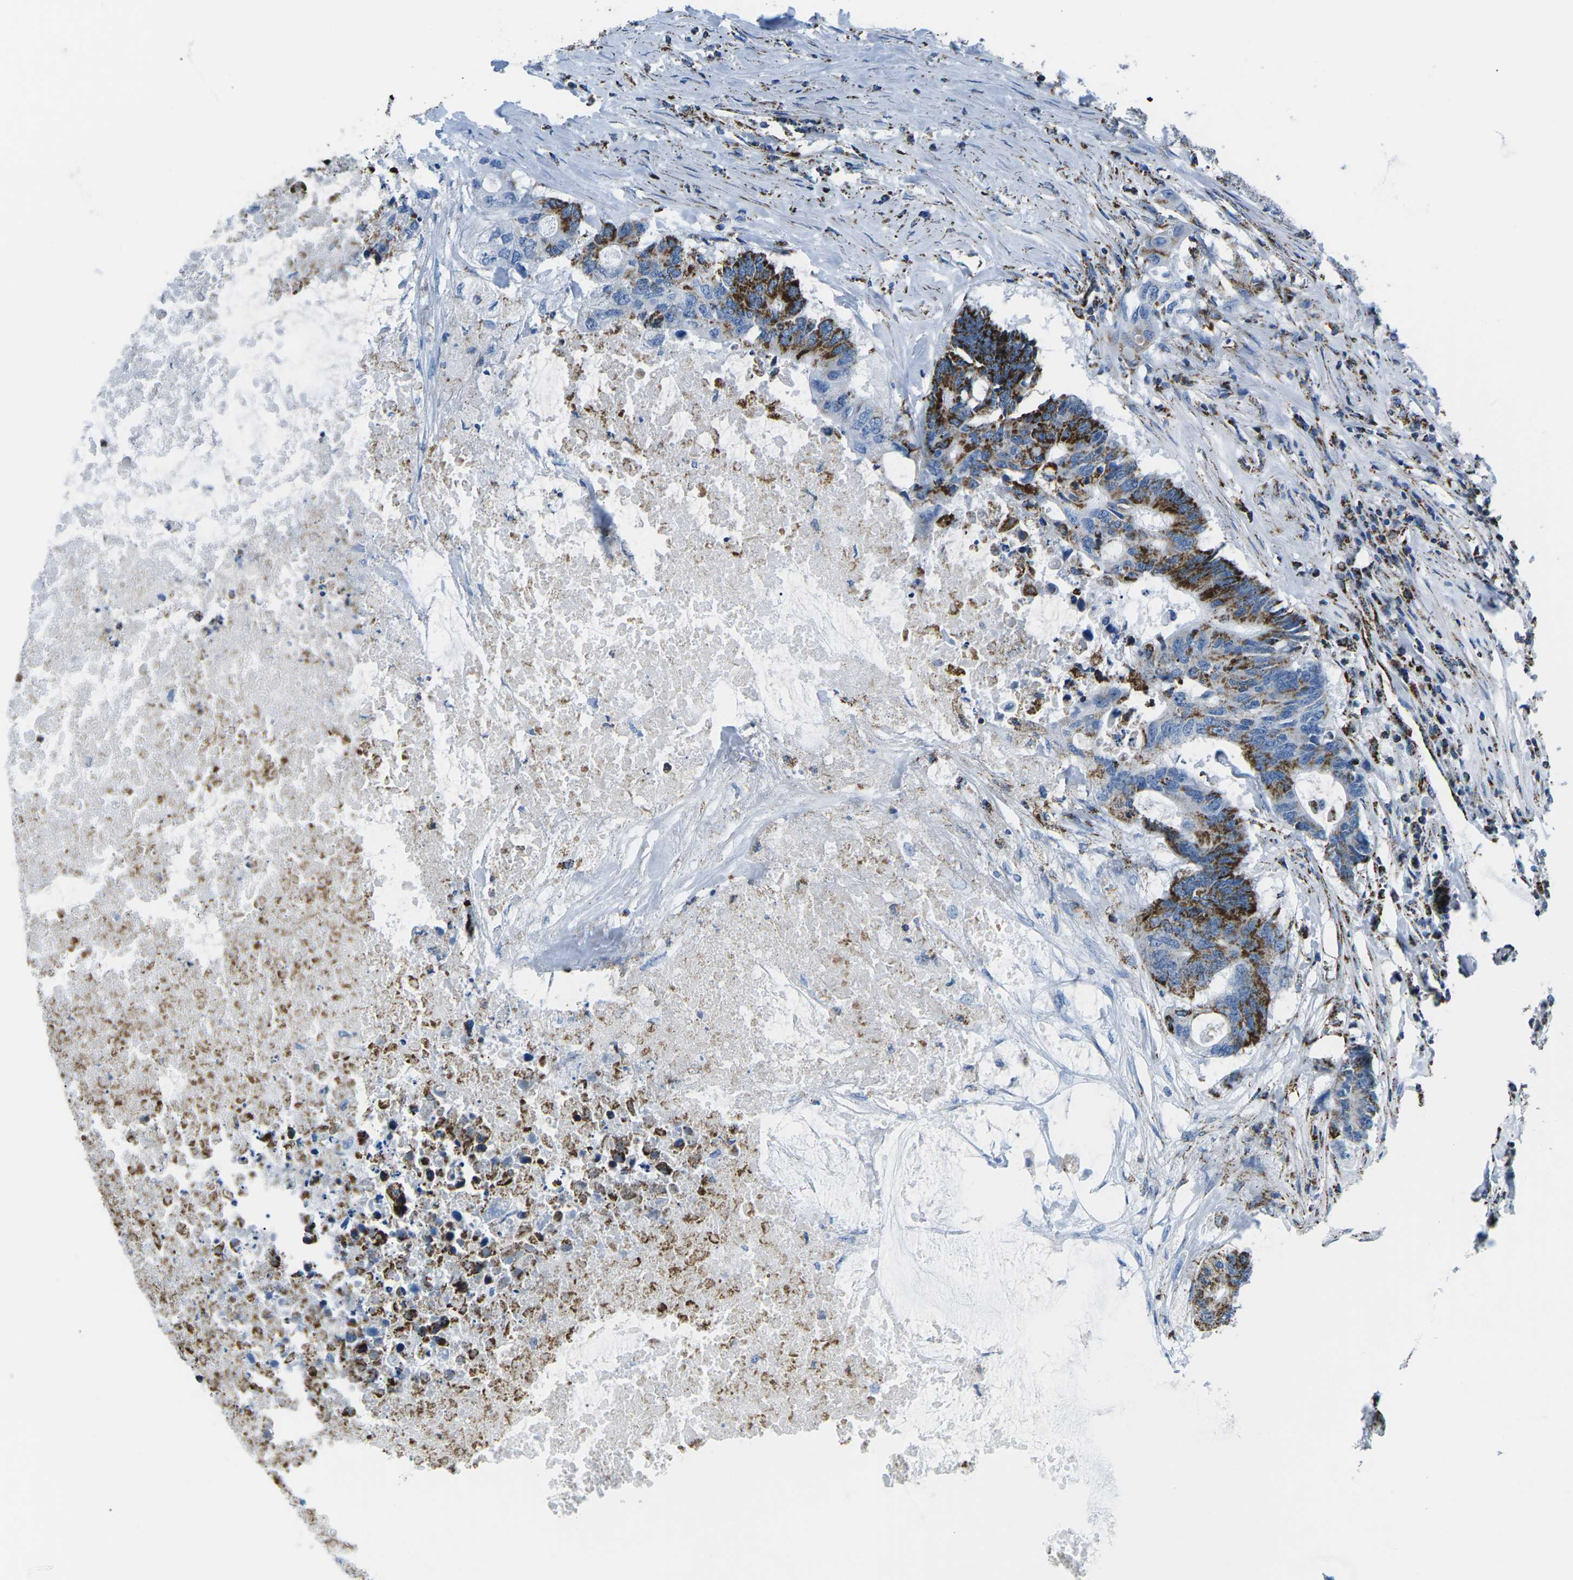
{"staining": {"intensity": "strong", "quantity": "25%-75%", "location": "cytoplasmic/membranous"}, "tissue": "colorectal cancer", "cell_type": "Tumor cells", "image_type": "cancer", "snomed": [{"axis": "morphology", "description": "Adenocarcinoma, NOS"}, {"axis": "topography", "description": "Colon"}], "caption": "Protein expression analysis of colorectal adenocarcinoma demonstrates strong cytoplasmic/membranous positivity in approximately 25%-75% of tumor cells. (brown staining indicates protein expression, while blue staining denotes nuclei).", "gene": "COX6C", "patient": {"sex": "male", "age": 71}}